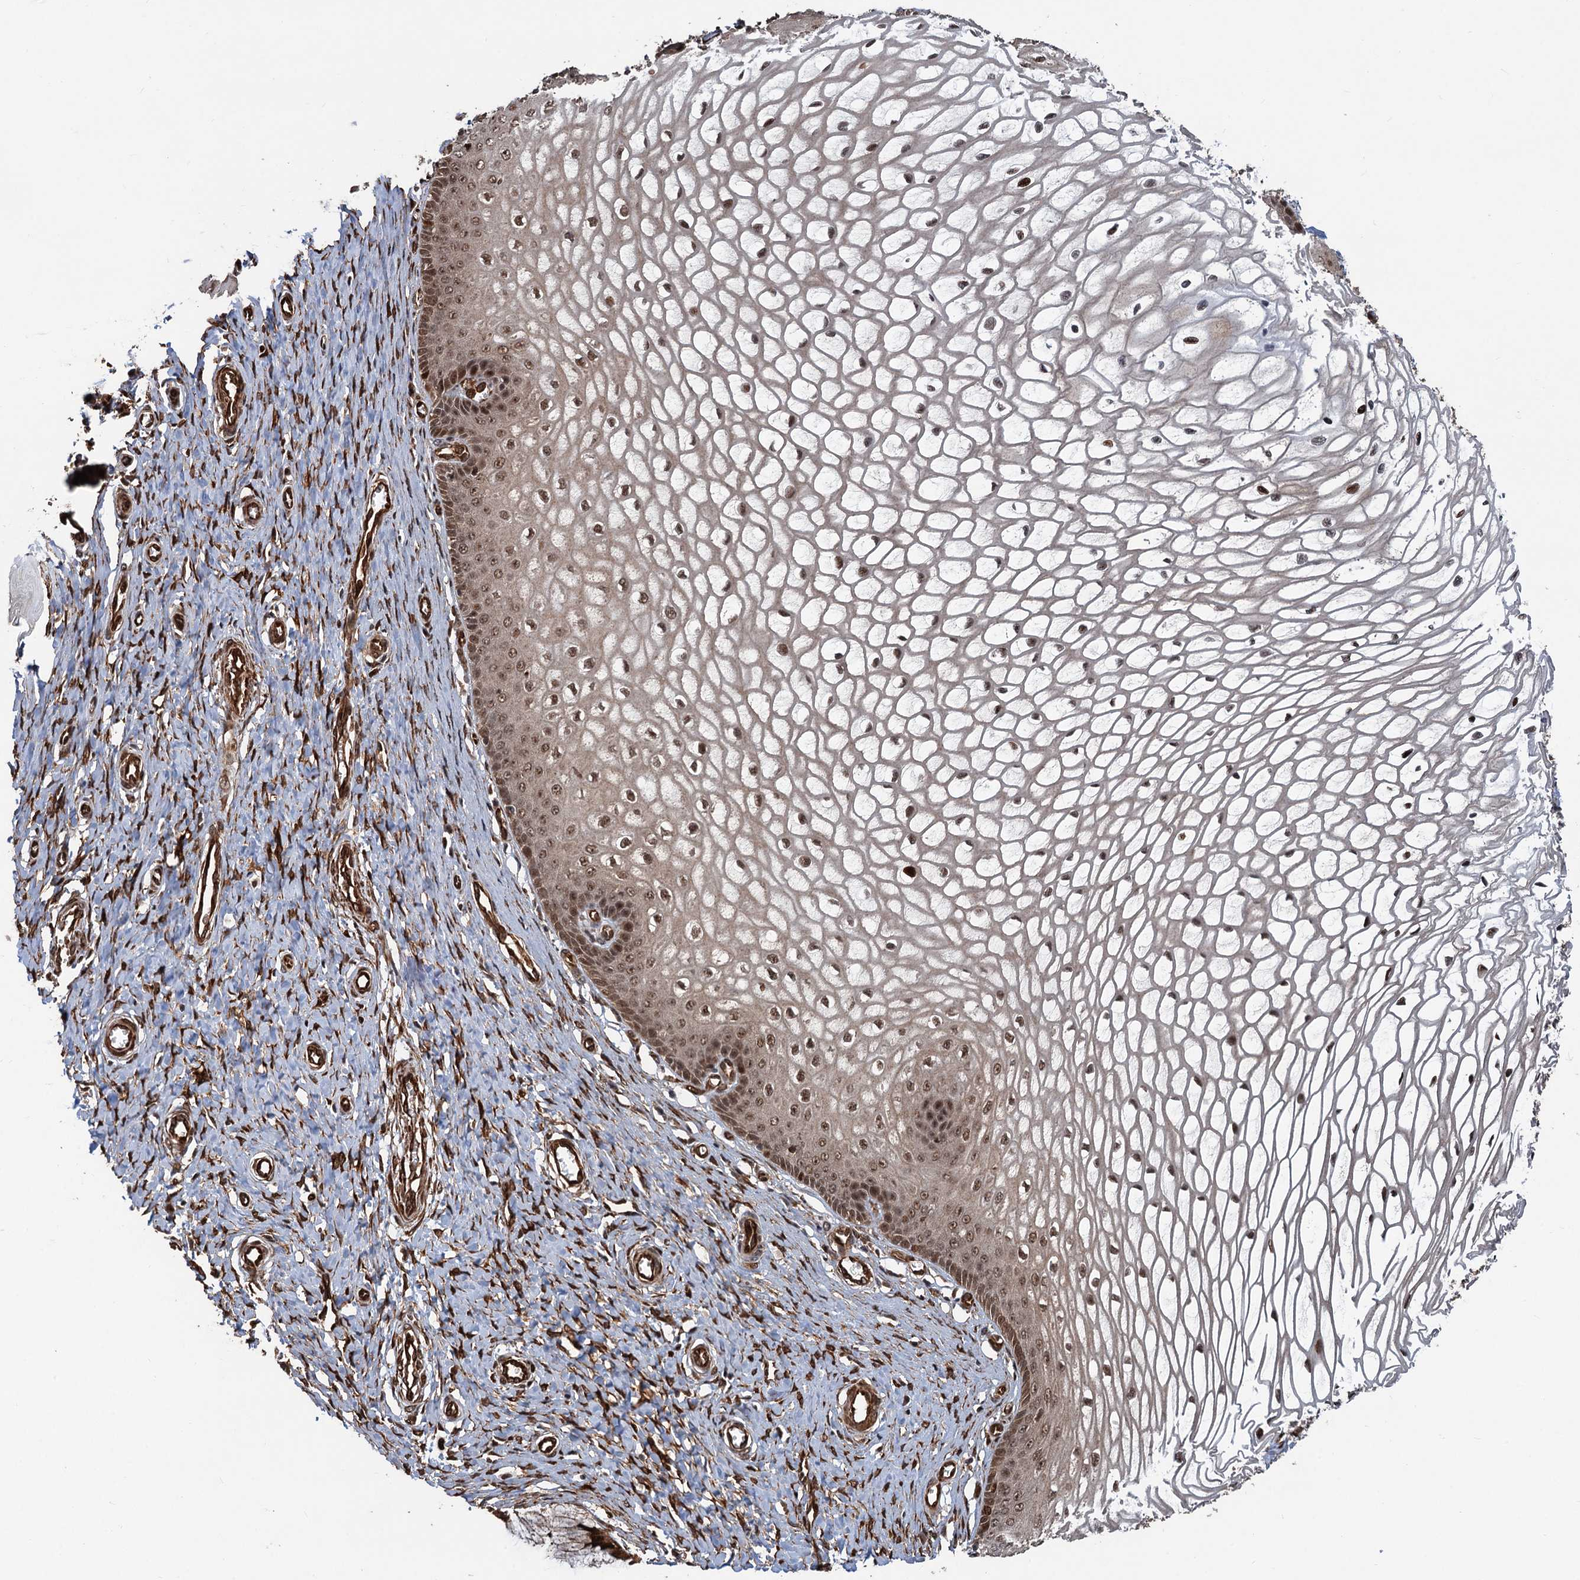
{"staining": {"intensity": "strong", "quantity": ">75%", "location": "cytoplasmic/membranous,nuclear"}, "tissue": "cervix", "cell_type": "Glandular cells", "image_type": "normal", "snomed": [{"axis": "morphology", "description": "Normal tissue, NOS"}, {"axis": "topography", "description": "Cervix"}], "caption": "Protein positivity by IHC demonstrates strong cytoplasmic/membranous,nuclear expression in about >75% of glandular cells in unremarkable cervix.", "gene": "SNRNP25", "patient": {"sex": "female", "age": 55}}